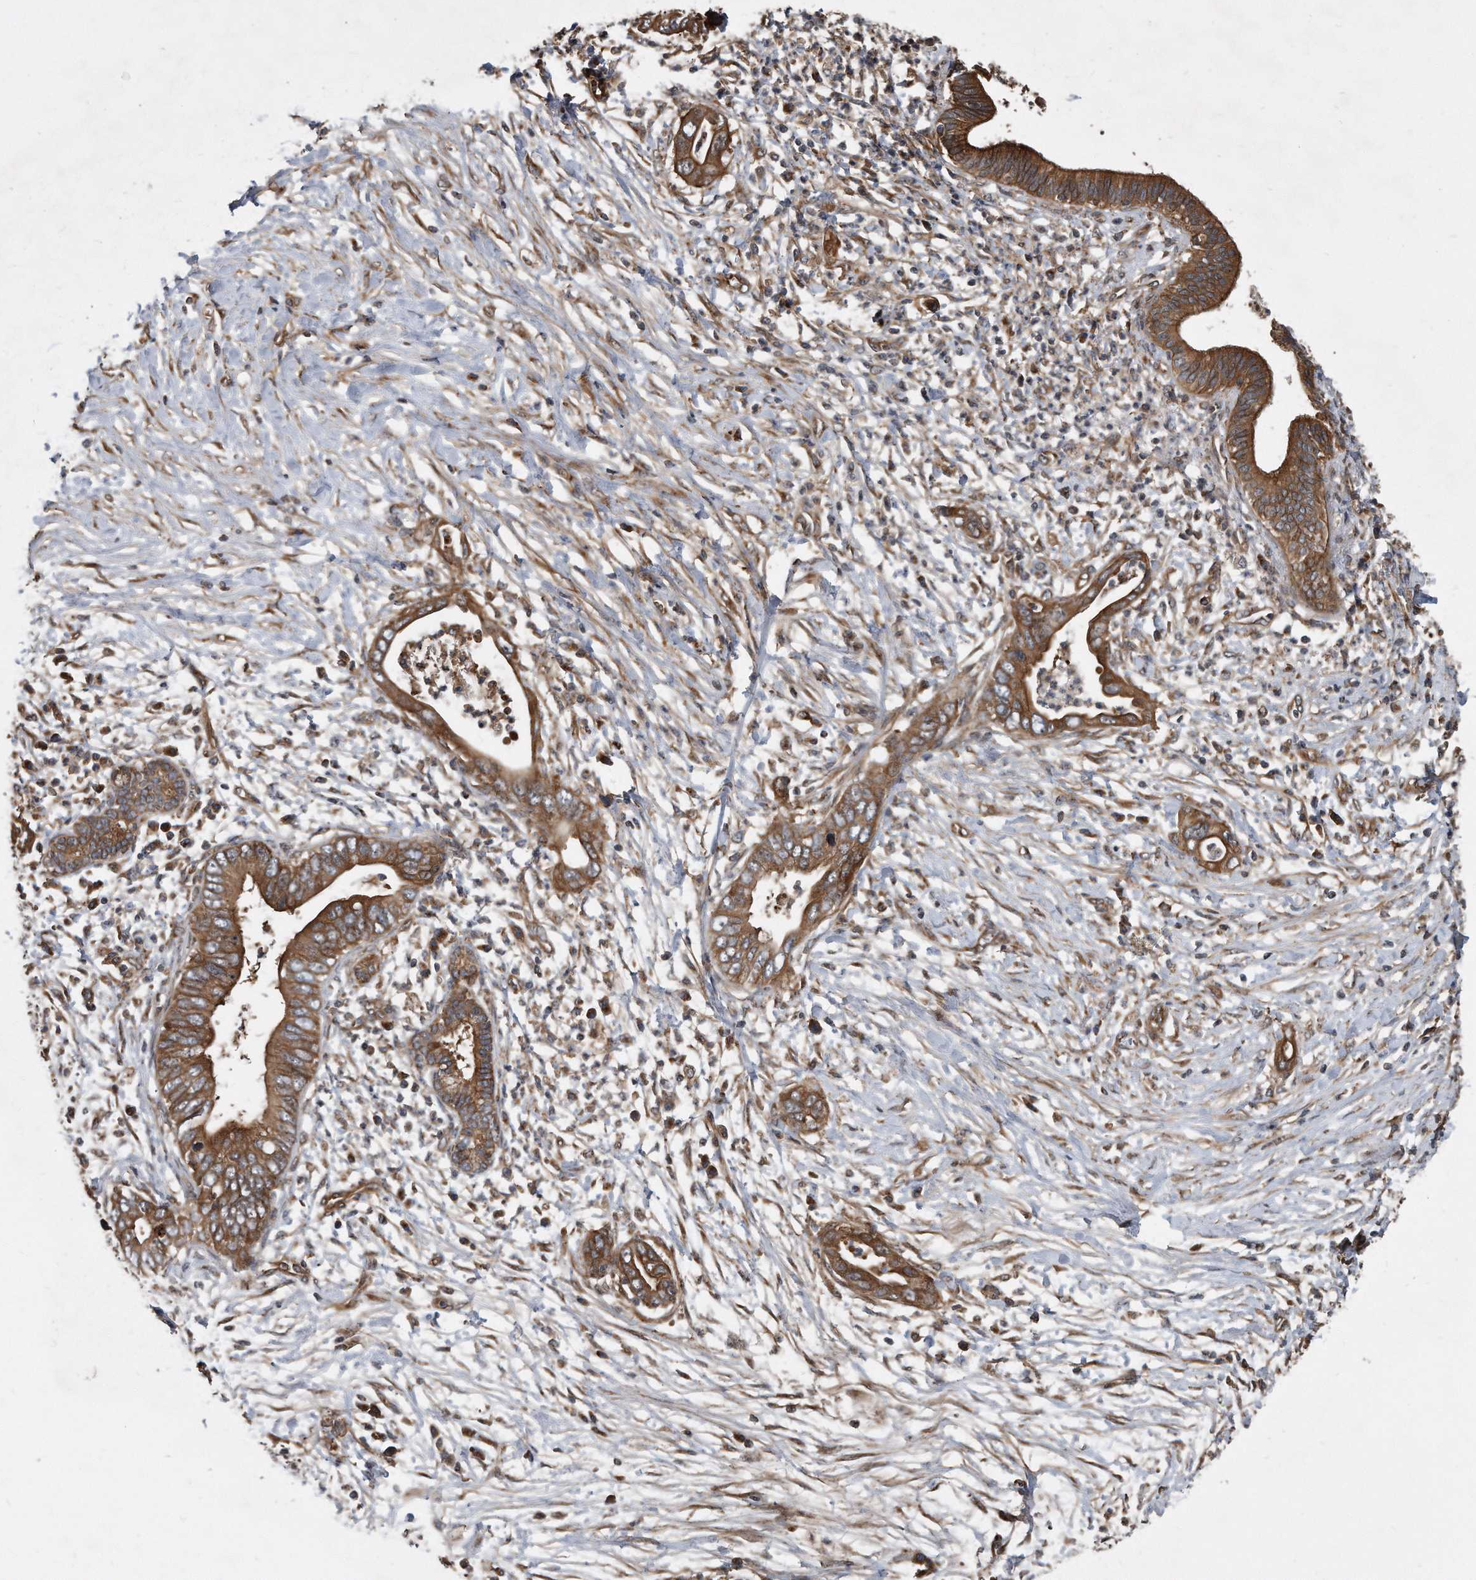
{"staining": {"intensity": "strong", "quantity": ">75%", "location": "cytoplasmic/membranous"}, "tissue": "pancreatic cancer", "cell_type": "Tumor cells", "image_type": "cancer", "snomed": [{"axis": "morphology", "description": "Adenocarcinoma, NOS"}, {"axis": "topography", "description": "Pancreas"}], "caption": "Approximately >75% of tumor cells in adenocarcinoma (pancreatic) demonstrate strong cytoplasmic/membranous protein positivity as visualized by brown immunohistochemical staining.", "gene": "FAM136A", "patient": {"sex": "male", "age": 75}}